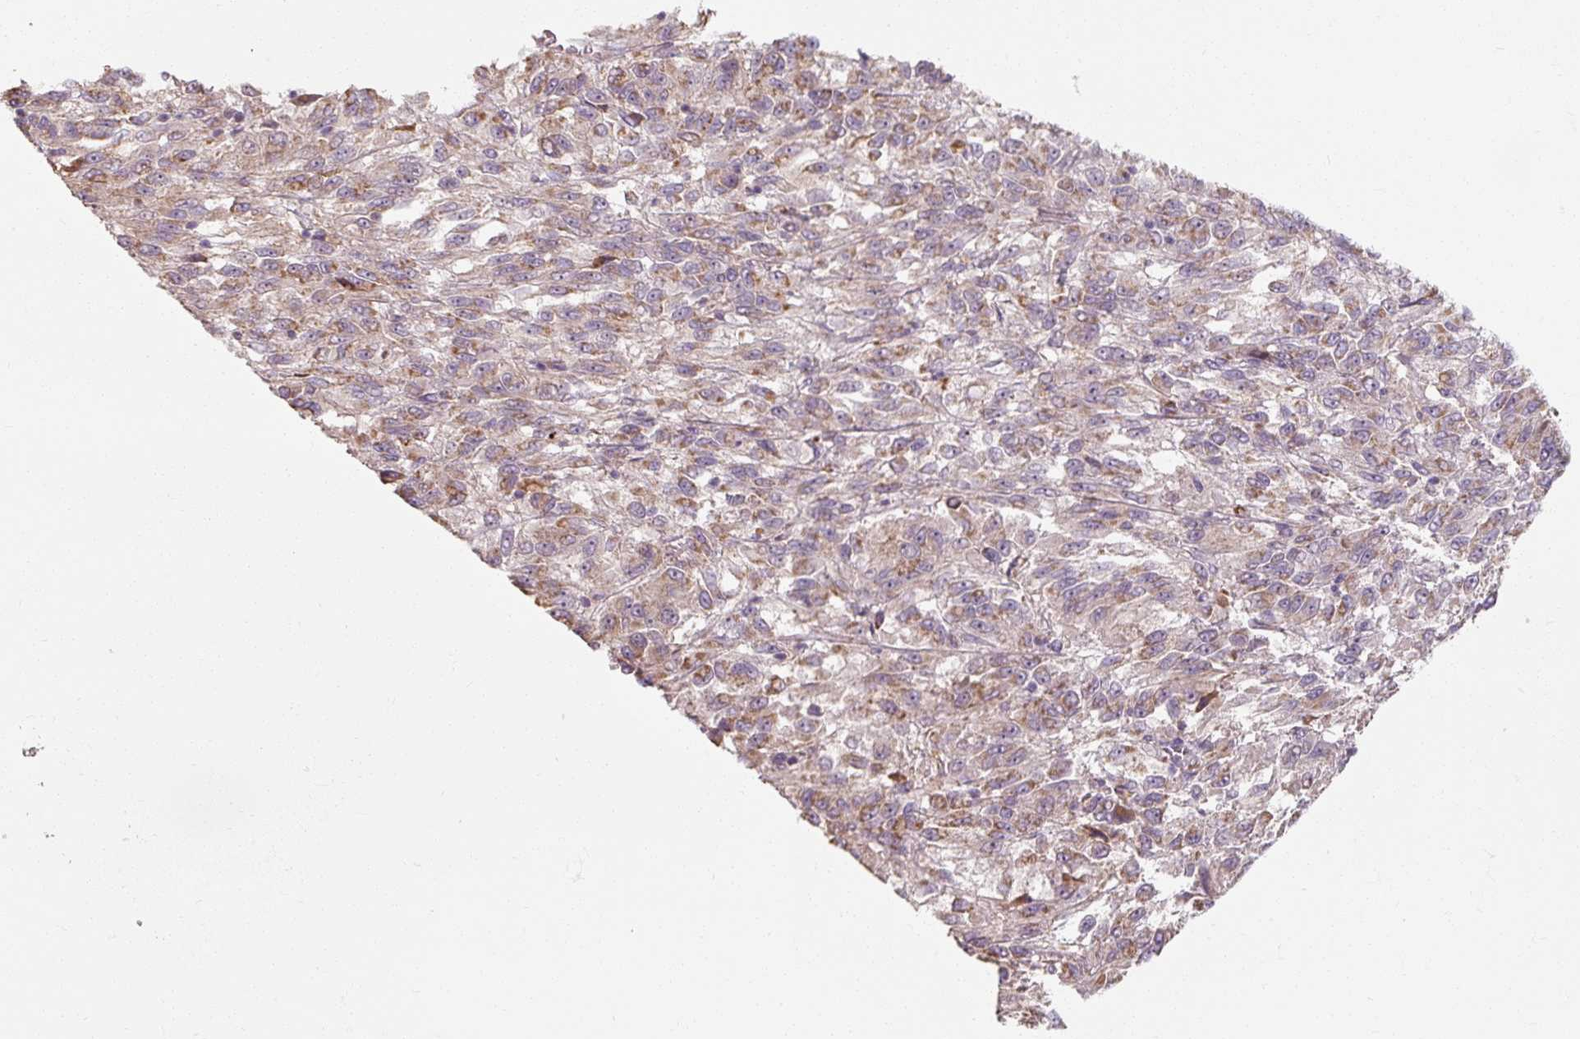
{"staining": {"intensity": "moderate", "quantity": ">75%", "location": "cytoplasmic/membranous"}, "tissue": "melanoma", "cell_type": "Tumor cells", "image_type": "cancer", "snomed": [{"axis": "morphology", "description": "Malignant melanoma, Metastatic site"}, {"axis": "topography", "description": "Lung"}], "caption": "Immunohistochemistry (IHC) (DAB (3,3'-diaminobenzidine)) staining of human malignant melanoma (metastatic site) exhibits moderate cytoplasmic/membranous protein expression in approximately >75% of tumor cells.", "gene": "TSEN54", "patient": {"sex": "male", "age": 64}}